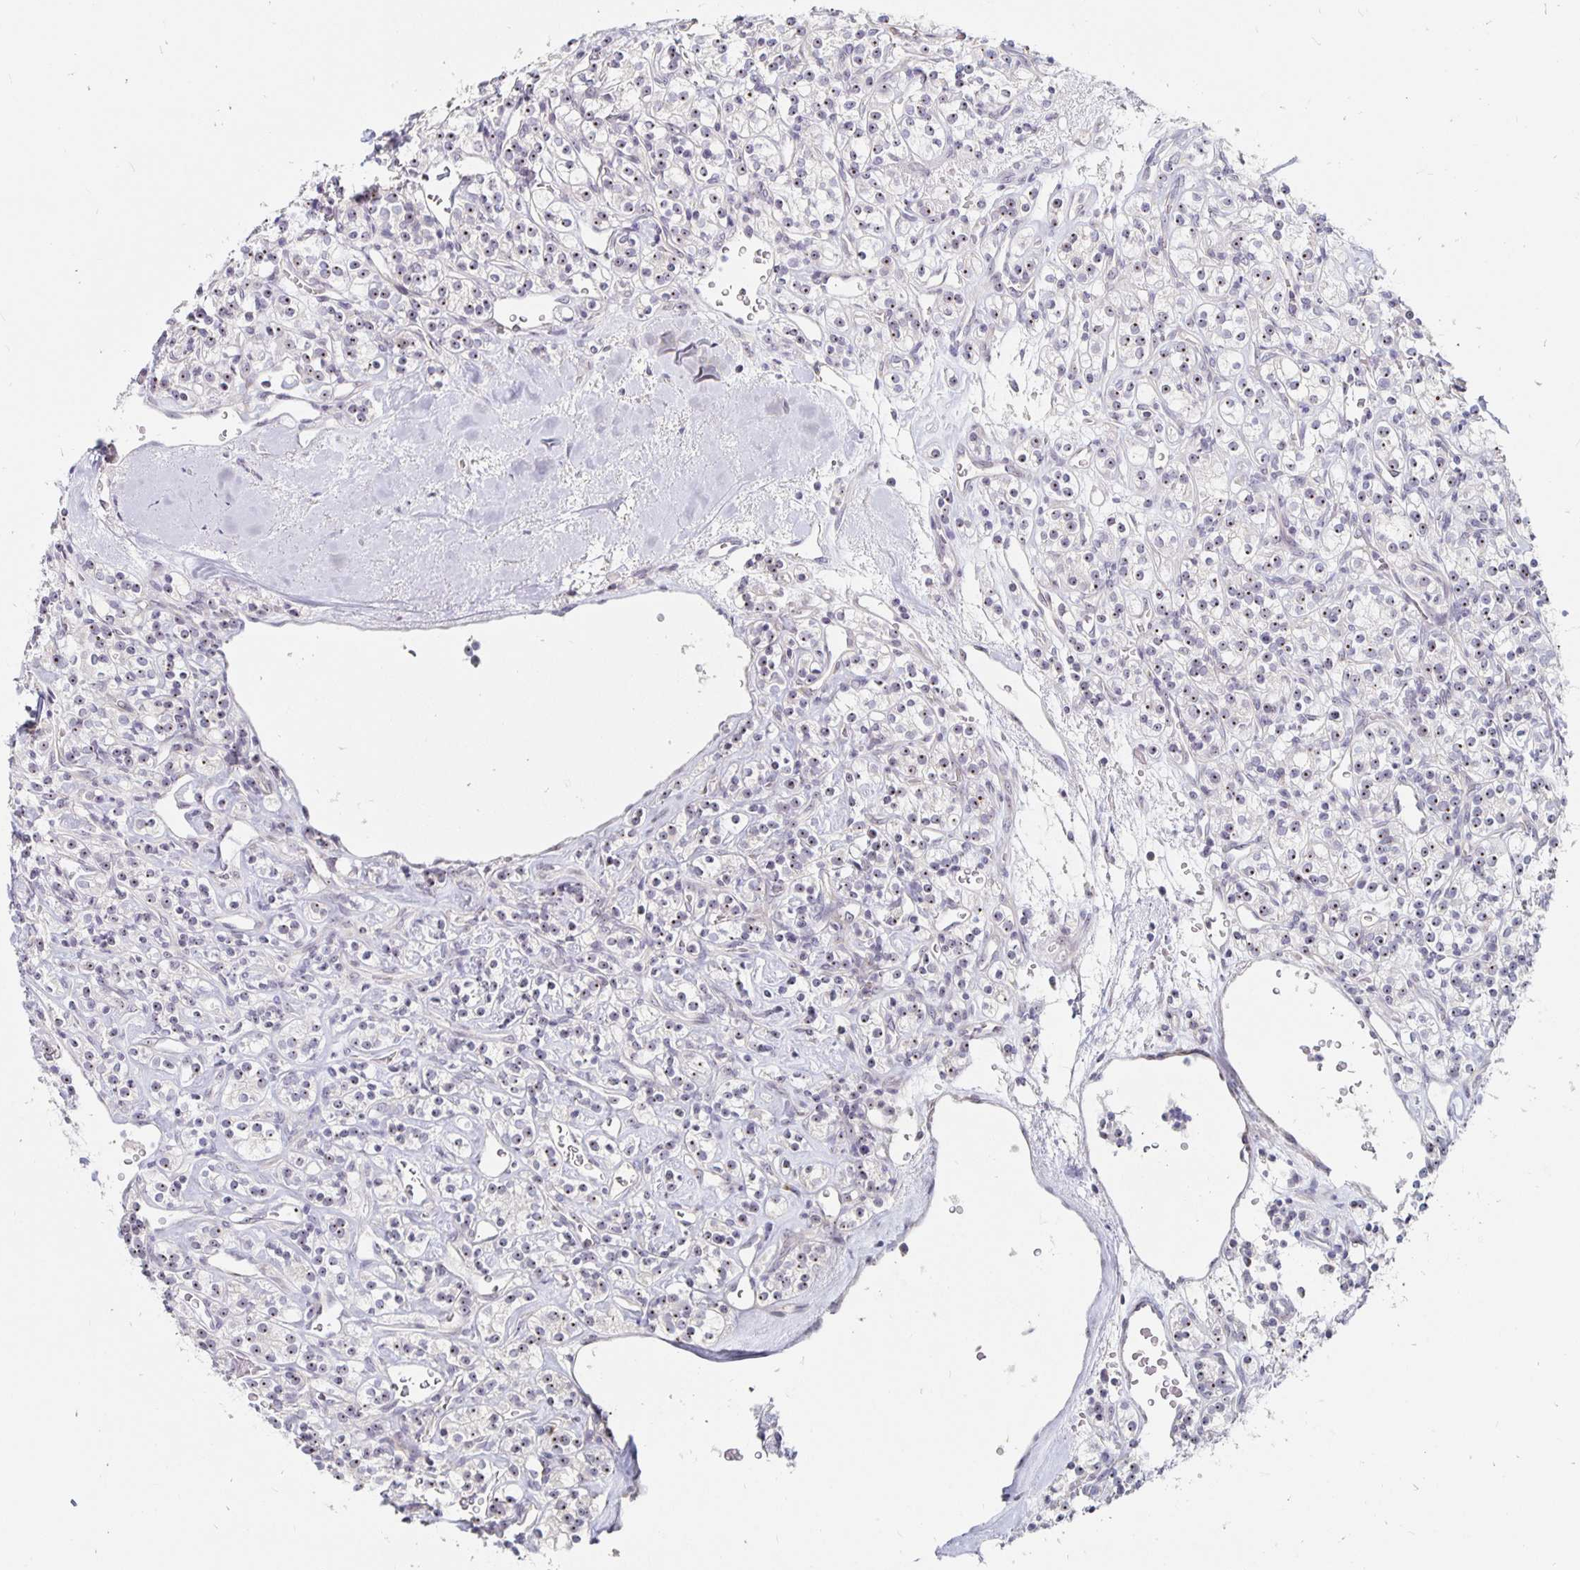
{"staining": {"intensity": "weak", "quantity": ">75%", "location": "nuclear"}, "tissue": "renal cancer", "cell_type": "Tumor cells", "image_type": "cancer", "snomed": [{"axis": "morphology", "description": "Adenocarcinoma, NOS"}, {"axis": "topography", "description": "Kidney"}], "caption": "Renal cancer (adenocarcinoma) was stained to show a protein in brown. There is low levels of weak nuclear expression in about >75% of tumor cells.", "gene": "NUP85", "patient": {"sex": "male", "age": 77}}